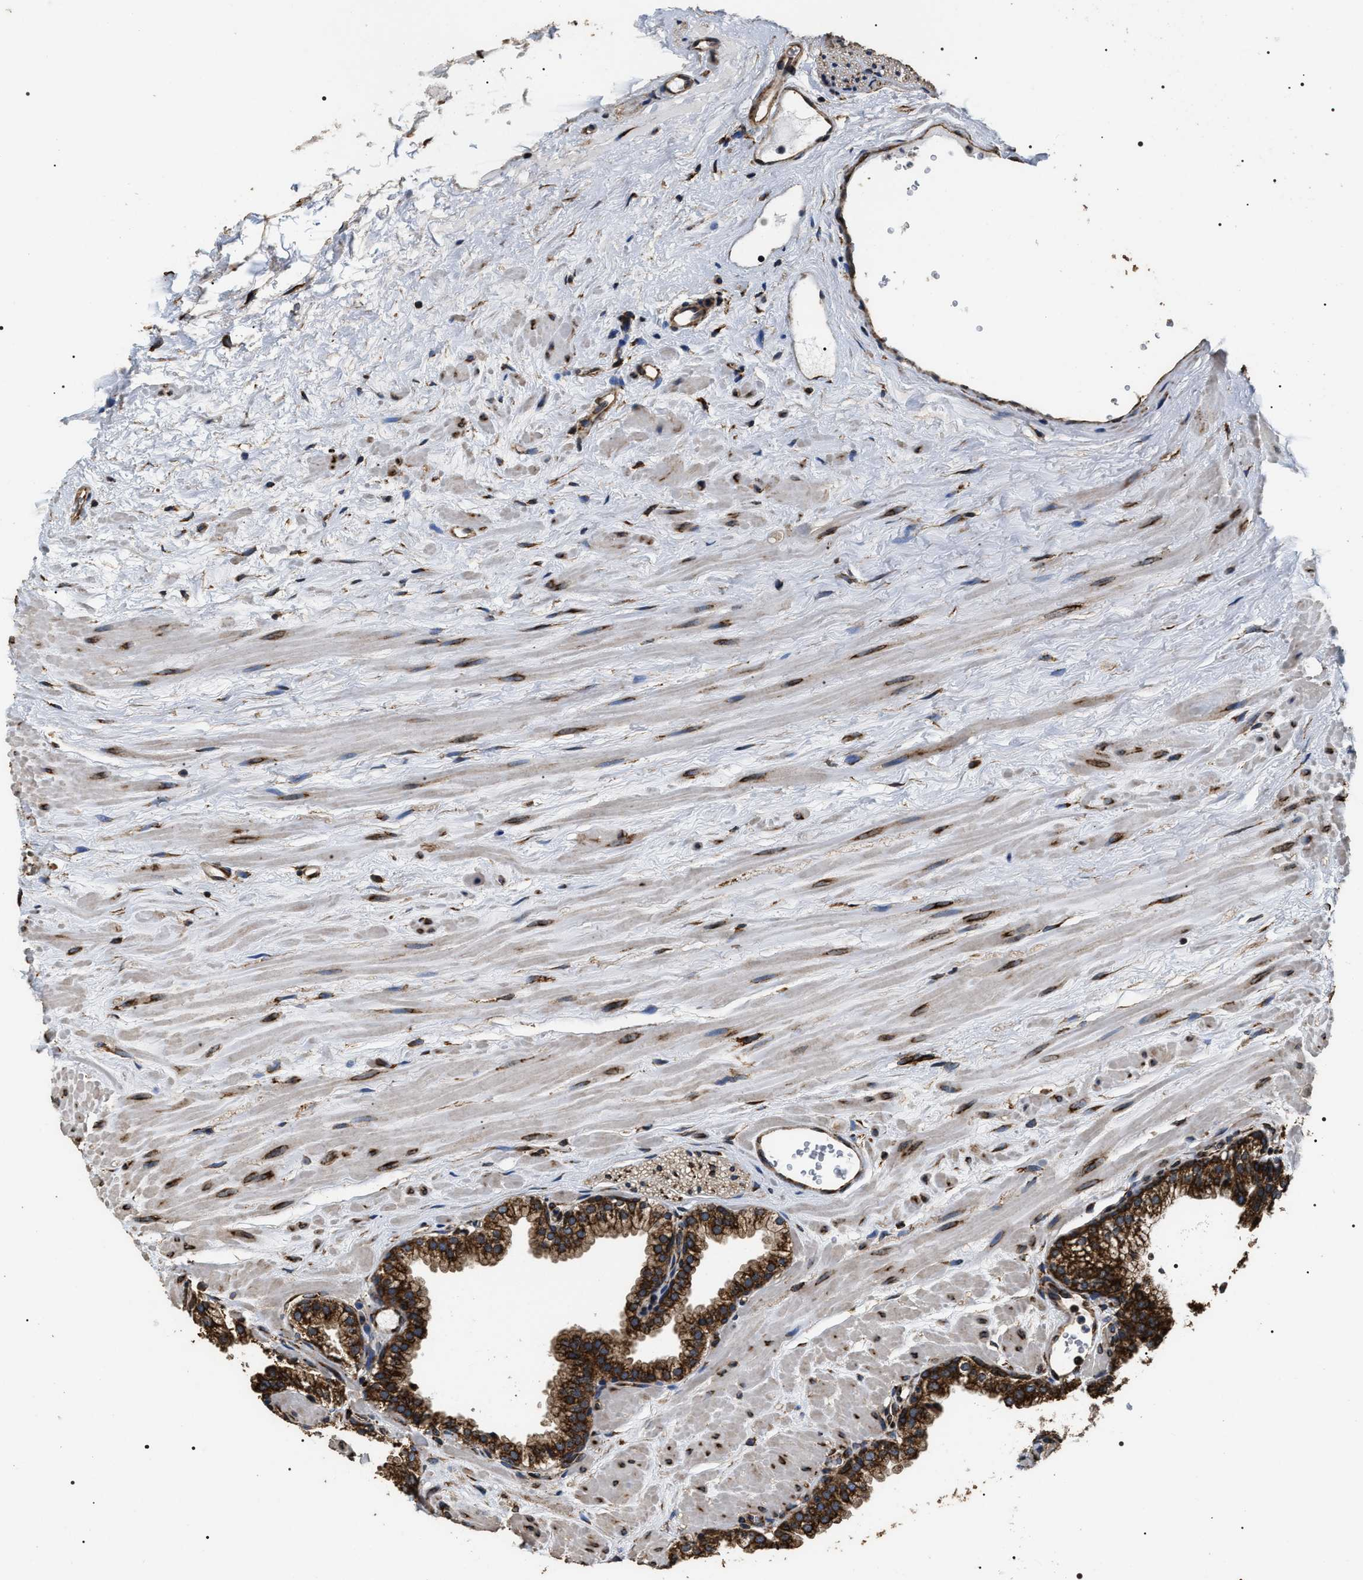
{"staining": {"intensity": "strong", "quantity": ">75%", "location": "cytoplasmic/membranous"}, "tissue": "prostate", "cell_type": "Glandular cells", "image_type": "normal", "snomed": [{"axis": "morphology", "description": "Normal tissue, NOS"}, {"axis": "morphology", "description": "Urothelial carcinoma, Low grade"}, {"axis": "topography", "description": "Urinary bladder"}, {"axis": "topography", "description": "Prostate"}], "caption": "Strong cytoplasmic/membranous protein expression is appreciated in about >75% of glandular cells in prostate. Immunohistochemistry stains the protein in brown and the nuclei are stained blue.", "gene": "KTN1", "patient": {"sex": "male", "age": 60}}